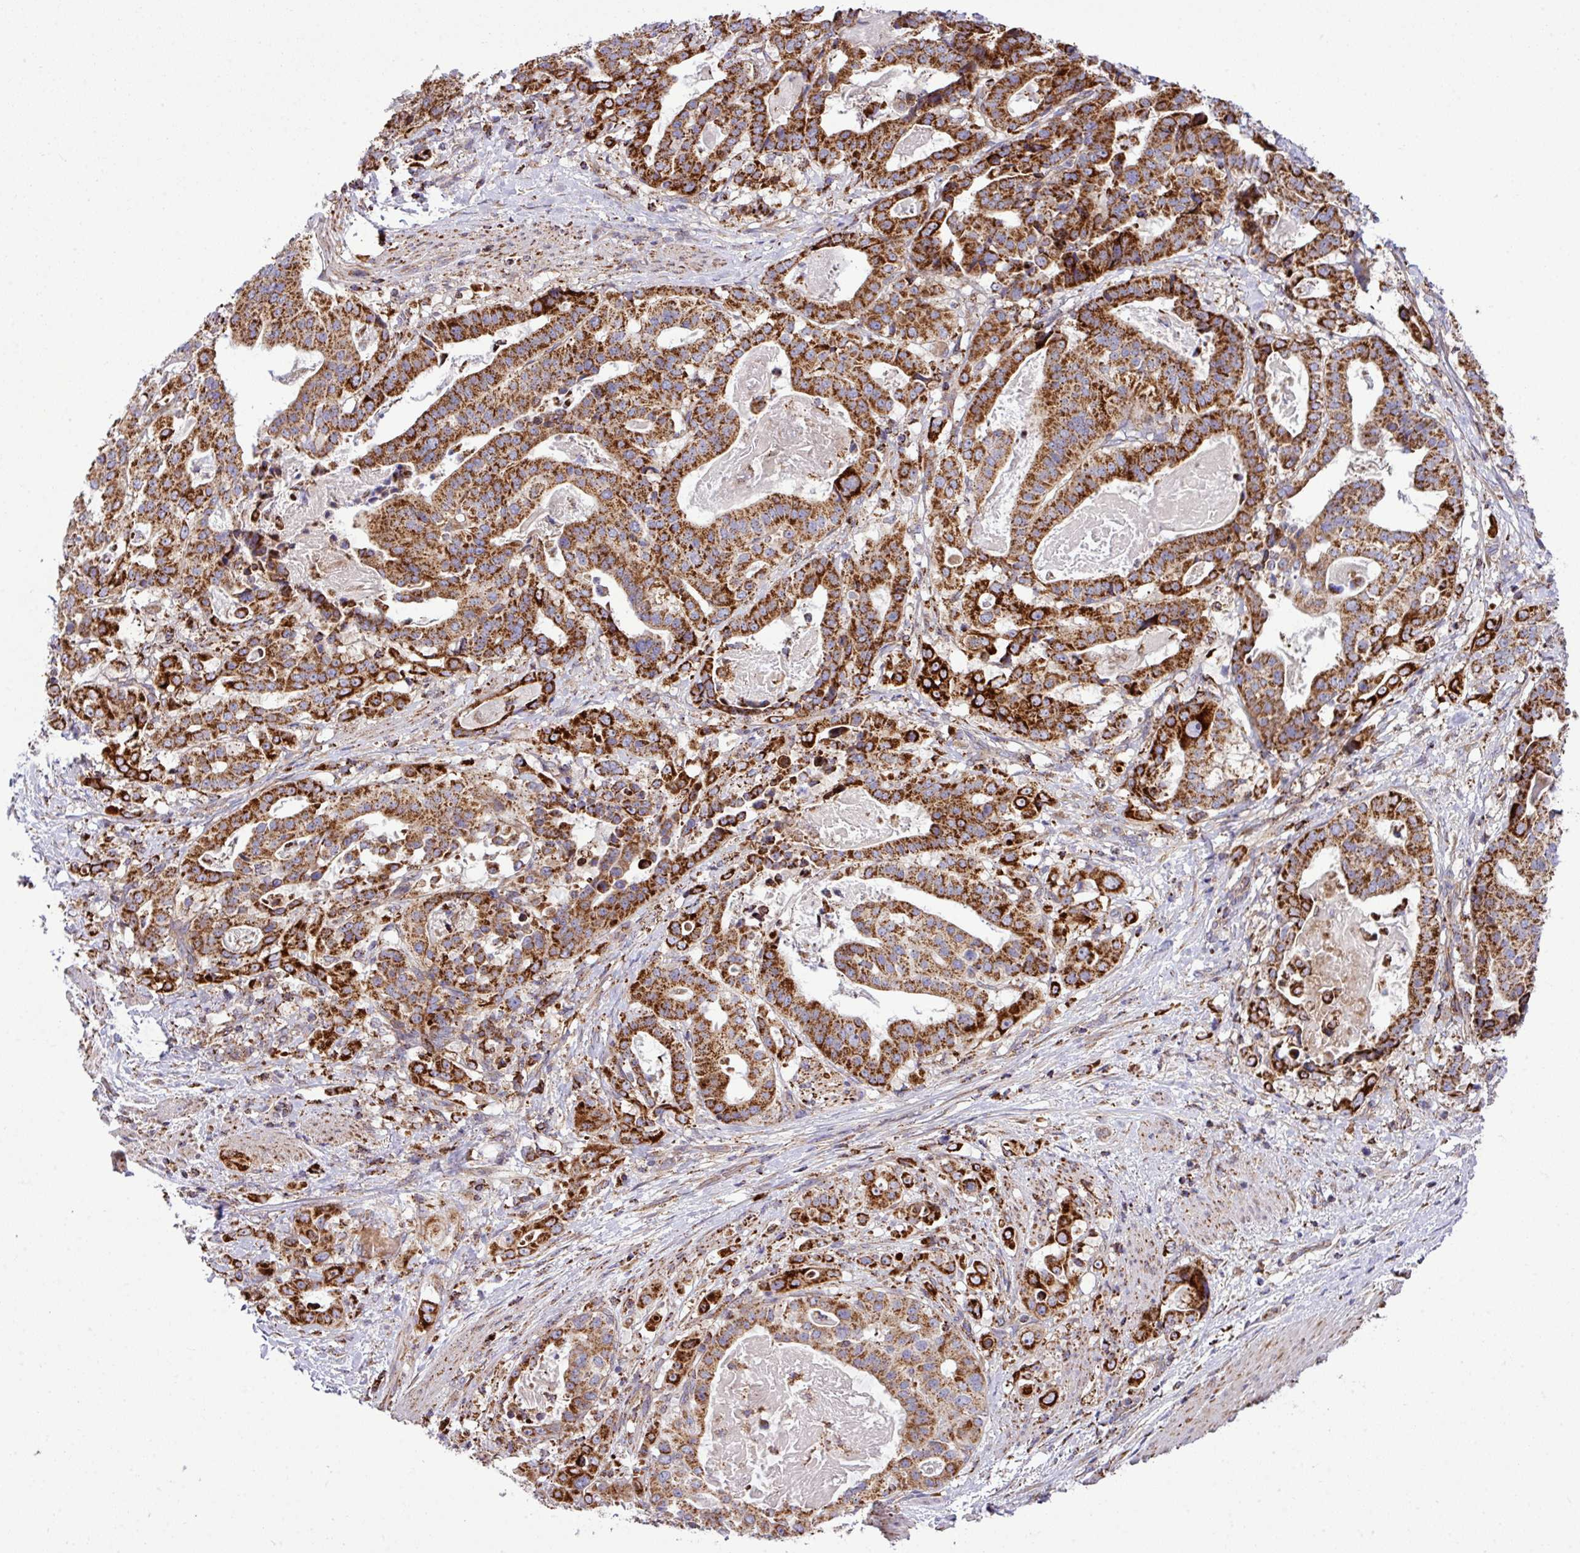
{"staining": {"intensity": "strong", "quantity": ">75%", "location": "cytoplasmic/membranous"}, "tissue": "stomach cancer", "cell_type": "Tumor cells", "image_type": "cancer", "snomed": [{"axis": "morphology", "description": "Adenocarcinoma, NOS"}, {"axis": "topography", "description": "Stomach"}], "caption": "Immunohistochemical staining of human stomach cancer (adenocarcinoma) exhibits strong cytoplasmic/membranous protein positivity in approximately >75% of tumor cells.", "gene": "ZNF569", "patient": {"sex": "male", "age": 48}}